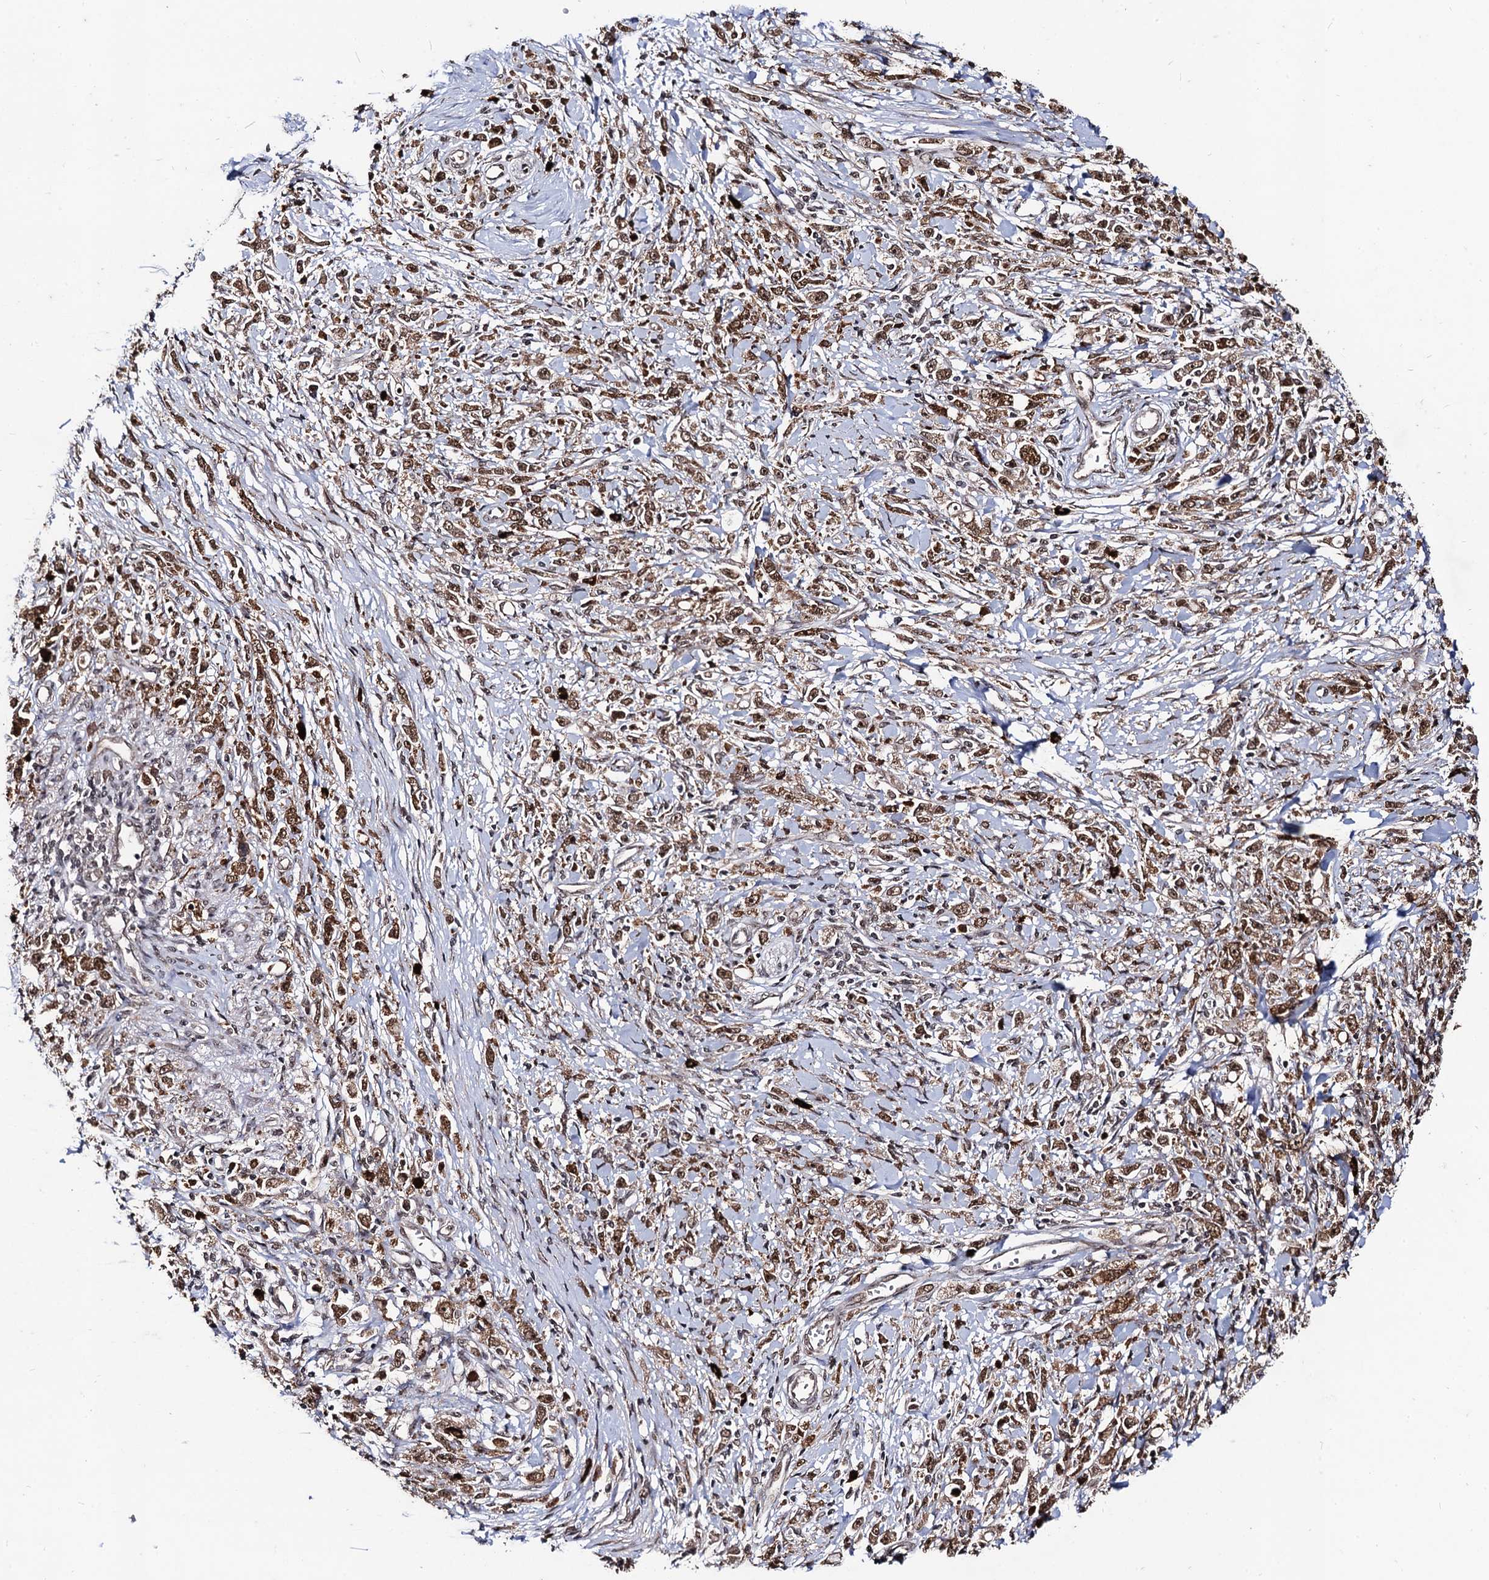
{"staining": {"intensity": "moderate", "quantity": ">75%", "location": "cytoplasmic/membranous,nuclear"}, "tissue": "stomach cancer", "cell_type": "Tumor cells", "image_type": "cancer", "snomed": [{"axis": "morphology", "description": "Adenocarcinoma, NOS"}, {"axis": "topography", "description": "Stomach"}], "caption": "Brown immunohistochemical staining in human stomach adenocarcinoma exhibits moderate cytoplasmic/membranous and nuclear positivity in about >75% of tumor cells. The staining was performed using DAB (3,3'-diaminobenzidine) to visualize the protein expression in brown, while the nuclei were stained in blue with hematoxylin (Magnification: 20x).", "gene": "SFSWAP", "patient": {"sex": "female", "age": 59}}